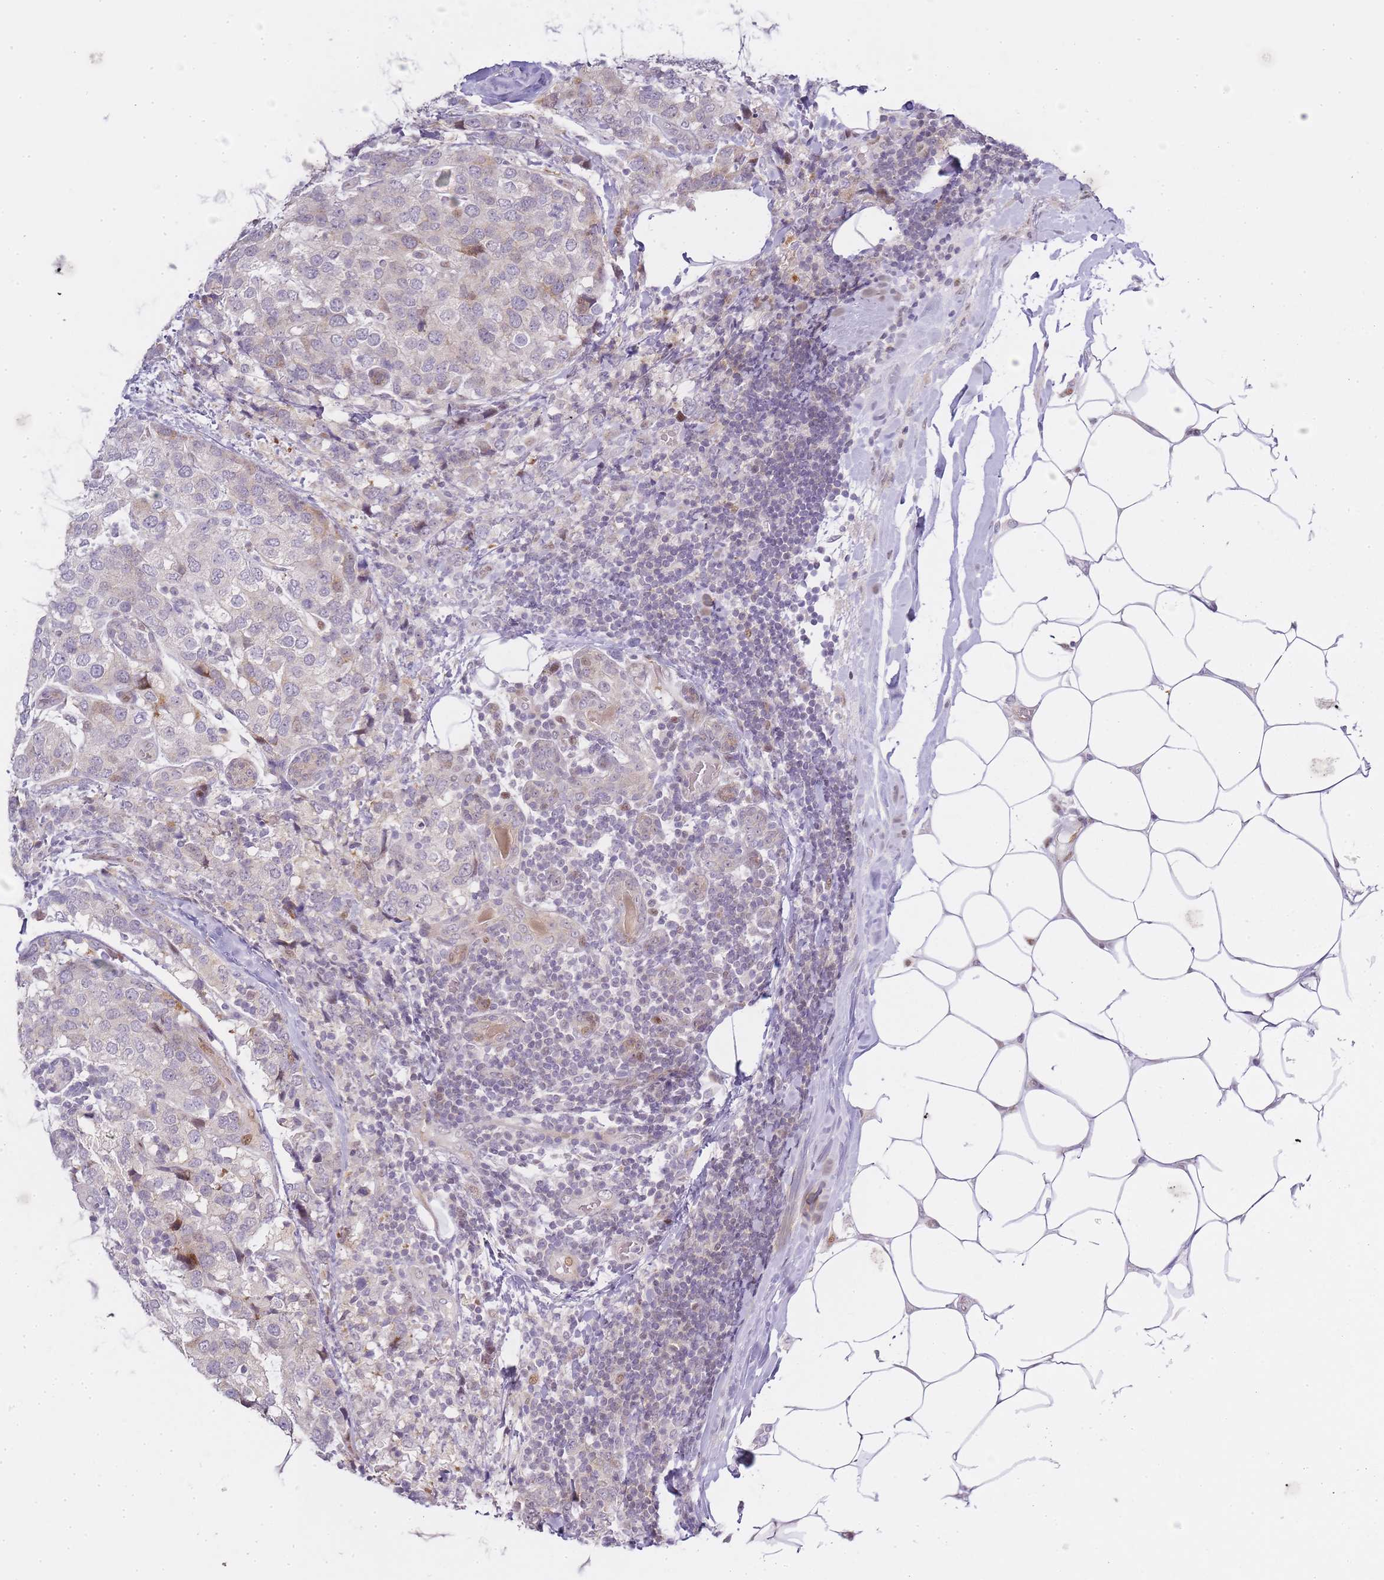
{"staining": {"intensity": "weak", "quantity": "<25%", "location": "cytoplasmic/membranous"}, "tissue": "breast cancer", "cell_type": "Tumor cells", "image_type": "cancer", "snomed": [{"axis": "morphology", "description": "Lobular carcinoma"}, {"axis": "topography", "description": "Breast"}], "caption": "This is a image of immunohistochemistry staining of breast cancer (lobular carcinoma), which shows no expression in tumor cells.", "gene": "OGG1", "patient": {"sex": "female", "age": 59}}